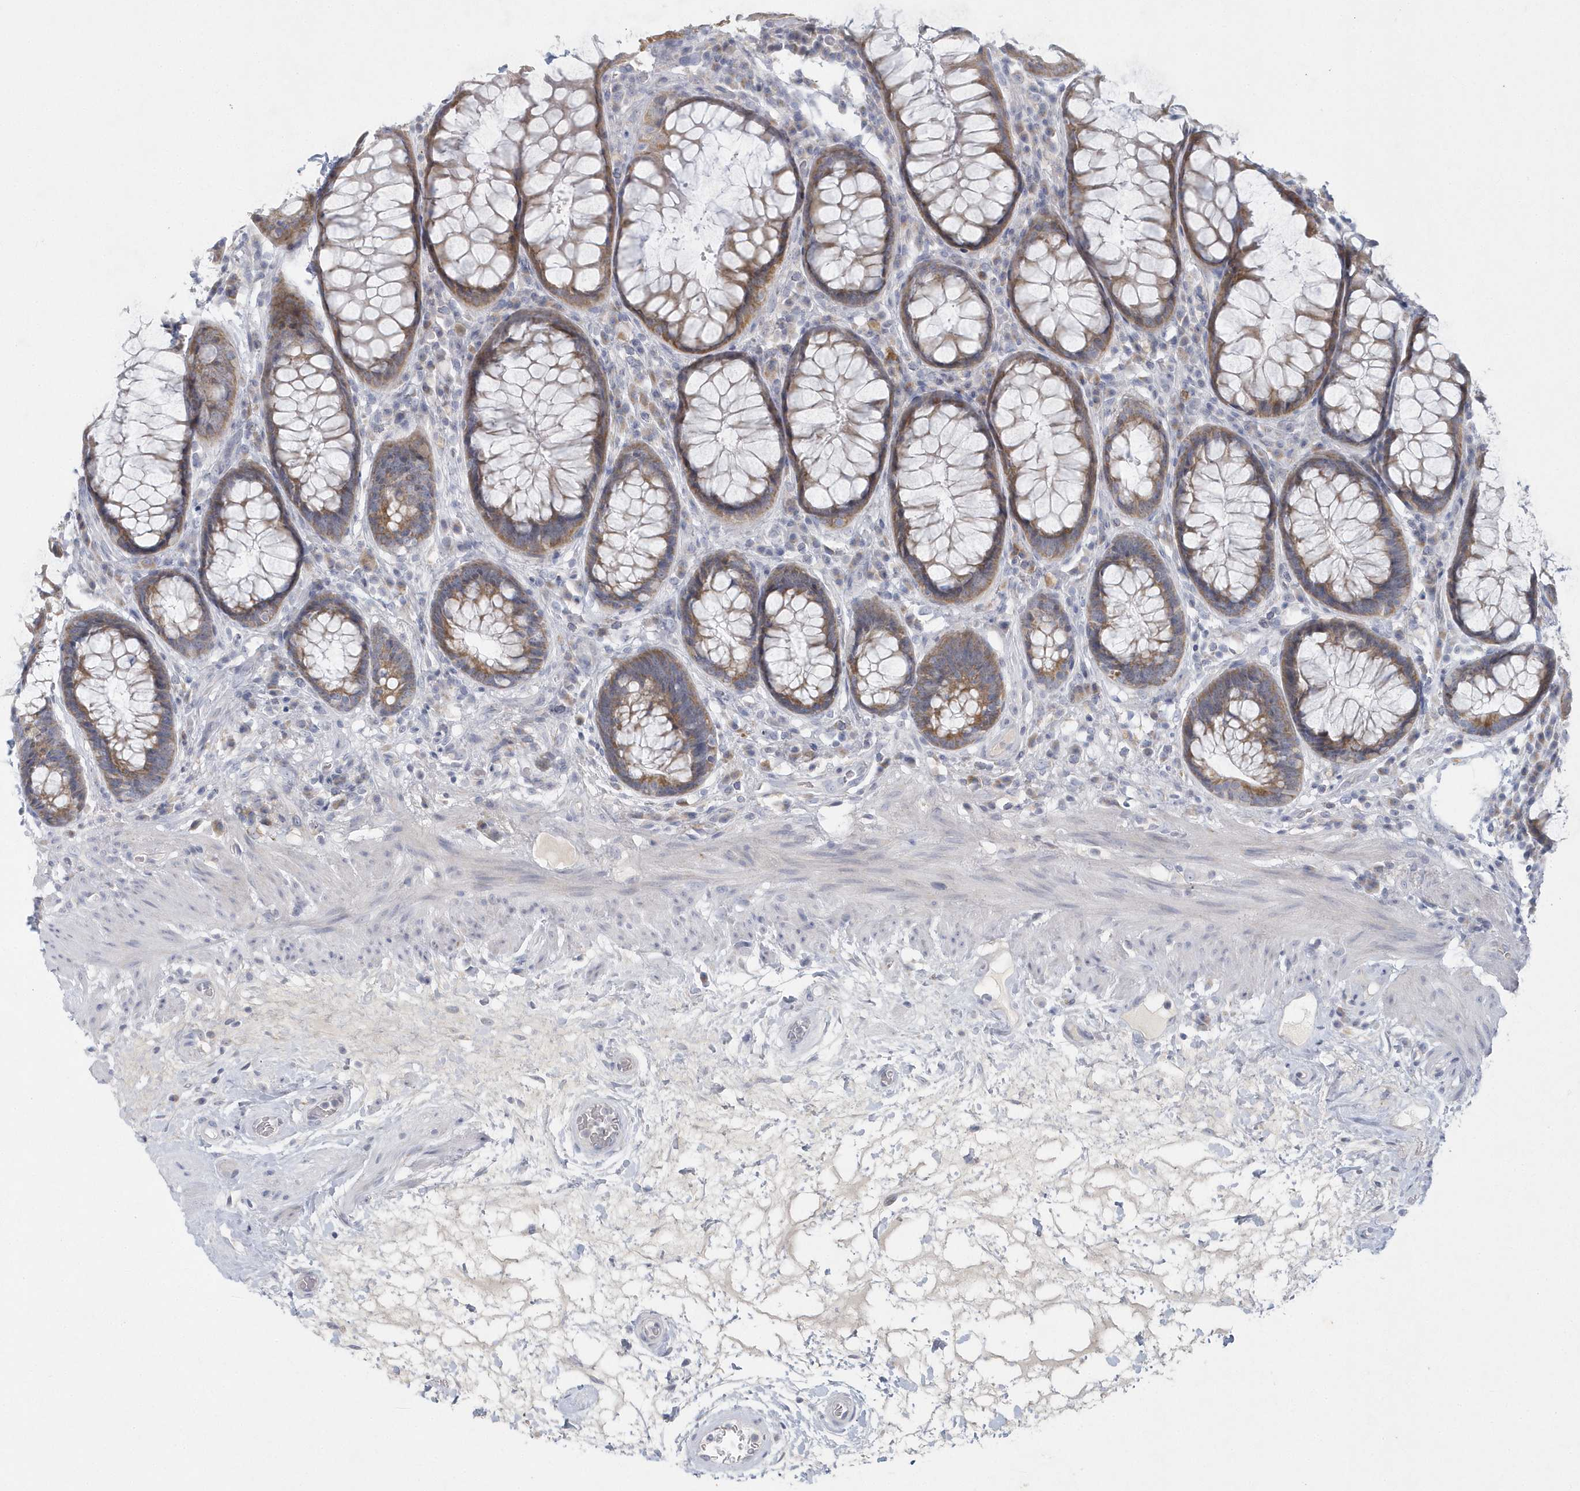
{"staining": {"intensity": "moderate", "quantity": "25%-75%", "location": "cytoplasmic/membranous"}, "tissue": "rectum", "cell_type": "Glandular cells", "image_type": "normal", "snomed": [{"axis": "morphology", "description": "Normal tissue, NOS"}, {"axis": "topography", "description": "Rectum"}], "caption": "Rectum stained with DAB (3,3'-diaminobenzidine) immunohistochemistry (IHC) demonstrates medium levels of moderate cytoplasmic/membranous expression in about 25%-75% of glandular cells. (DAB (3,3'-diaminobenzidine) IHC, brown staining for protein, blue staining for nuclei).", "gene": "NIPAL1", "patient": {"sex": "male", "age": 64}}